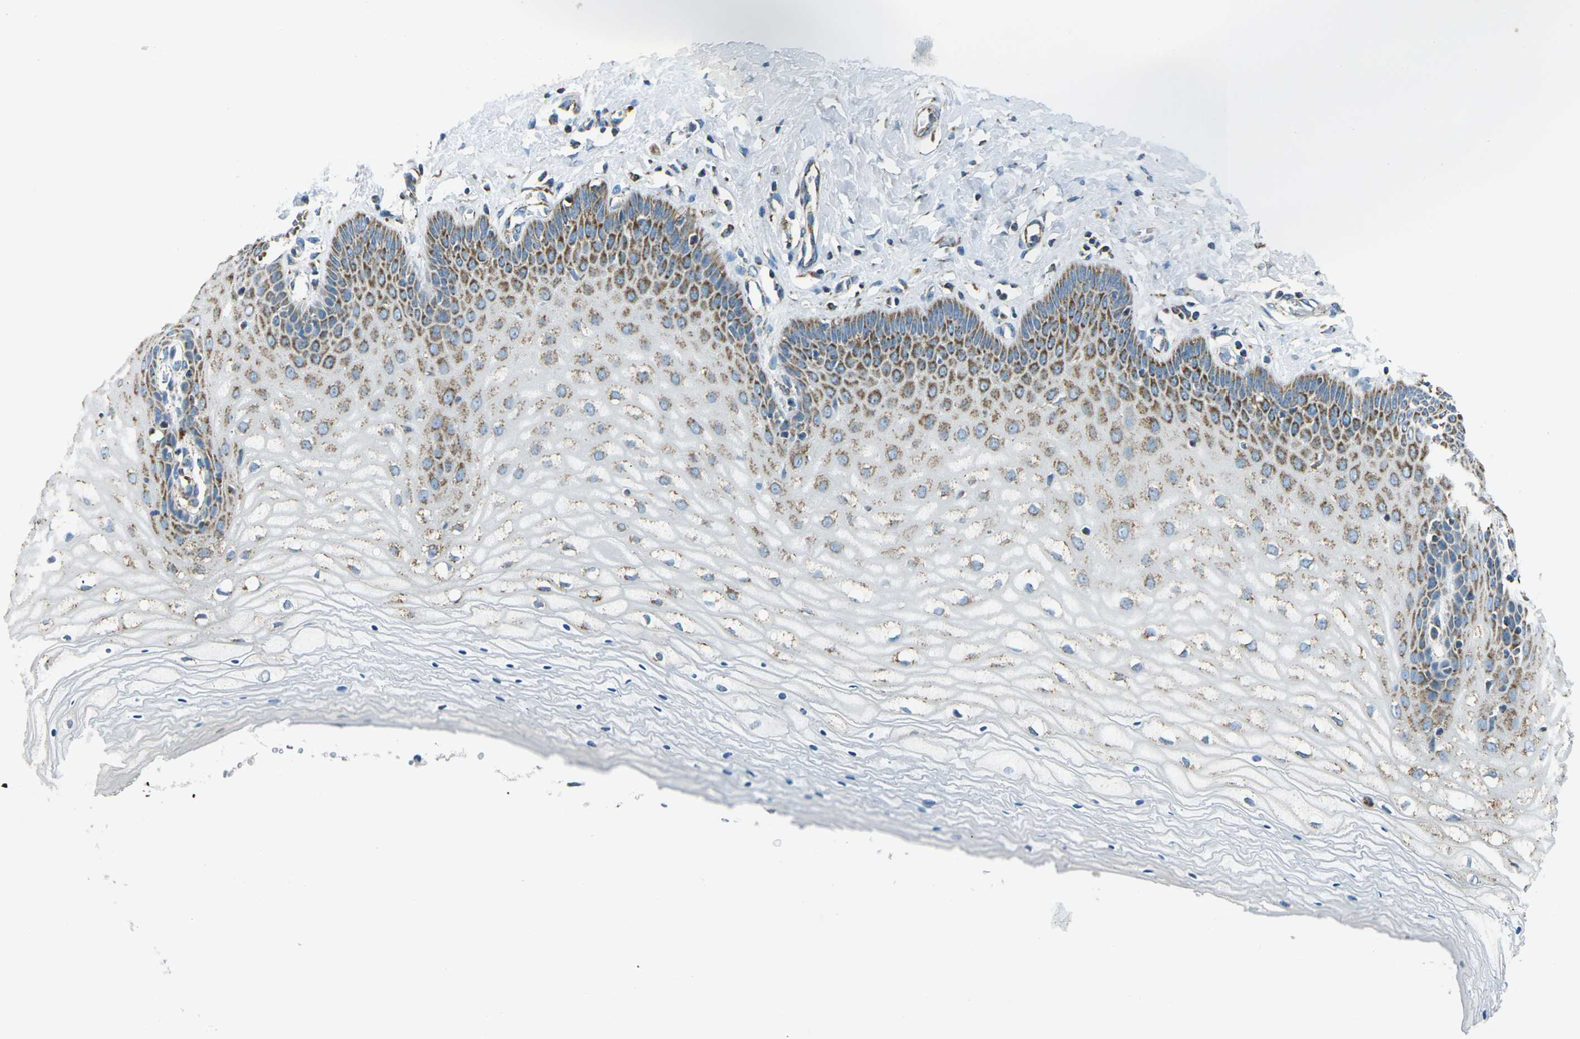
{"staining": {"intensity": "moderate", "quantity": "25%-75%", "location": "cytoplasmic/membranous"}, "tissue": "cervix", "cell_type": "Glandular cells", "image_type": "normal", "snomed": [{"axis": "morphology", "description": "Normal tissue, NOS"}, {"axis": "topography", "description": "Cervix"}], "caption": "IHC of normal human cervix reveals medium levels of moderate cytoplasmic/membranous positivity in about 25%-75% of glandular cells. (DAB (3,3'-diaminobenzidine) IHC, brown staining for protein, blue staining for nuclei).", "gene": "IRF3", "patient": {"sex": "female", "age": 55}}